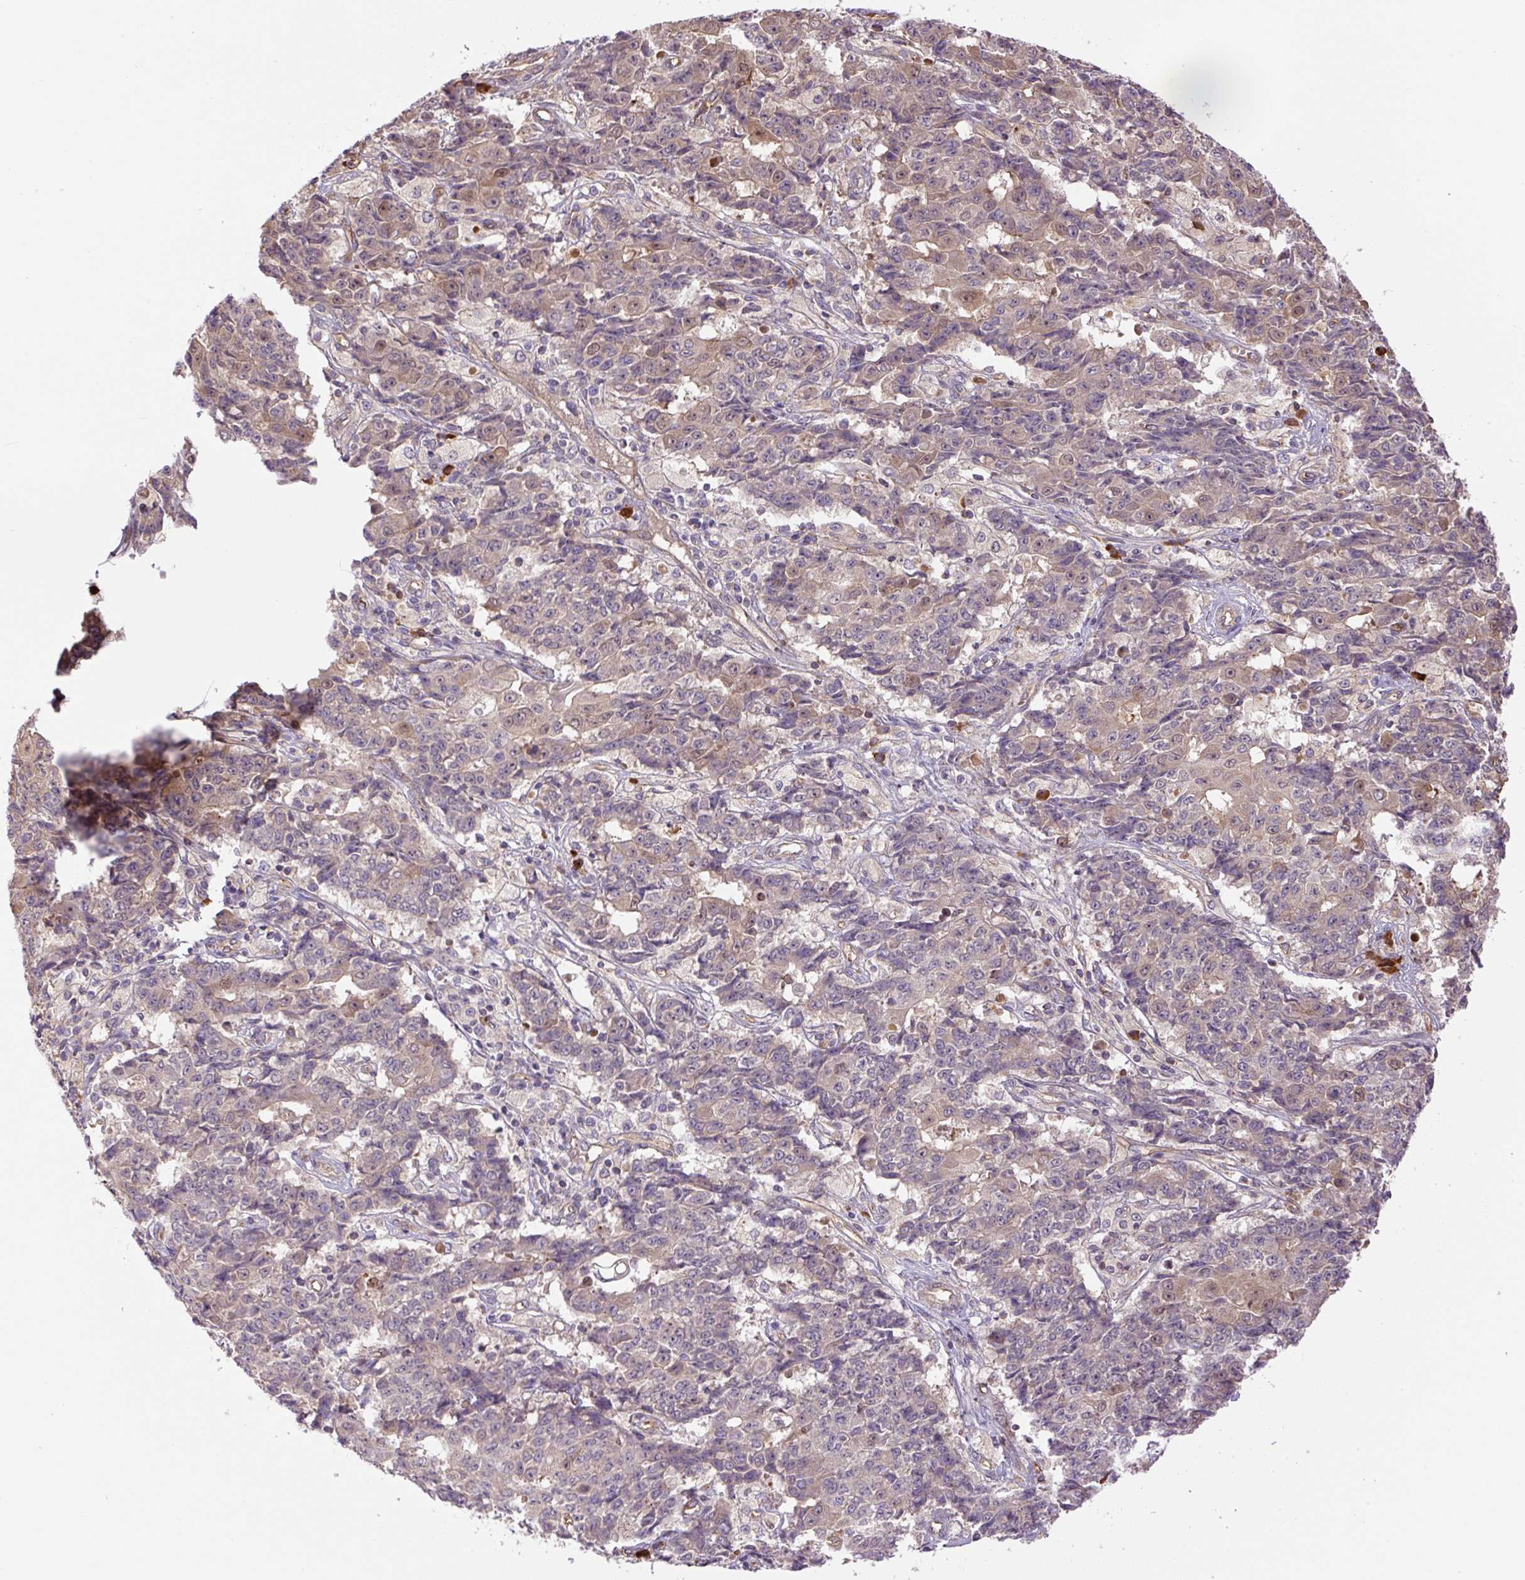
{"staining": {"intensity": "weak", "quantity": "25%-75%", "location": "cytoplasmic/membranous"}, "tissue": "ovarian cancer", "cell_type": "Tumor cells", "image_type": "cancer", "snomed": [{"axis": "morphology", "description": "Carcinoma, endometroid"}, {"axis": "topography", "description": "Ovary"}], "caption": "Immunohistochemical staining of ovarian cancer exhibits weak cytoplasmic/membranous protein staining in approximately 25%-75% of tumor cells.", "gene": "PPME1", "patient": {"sex": "female", "age": 42}}